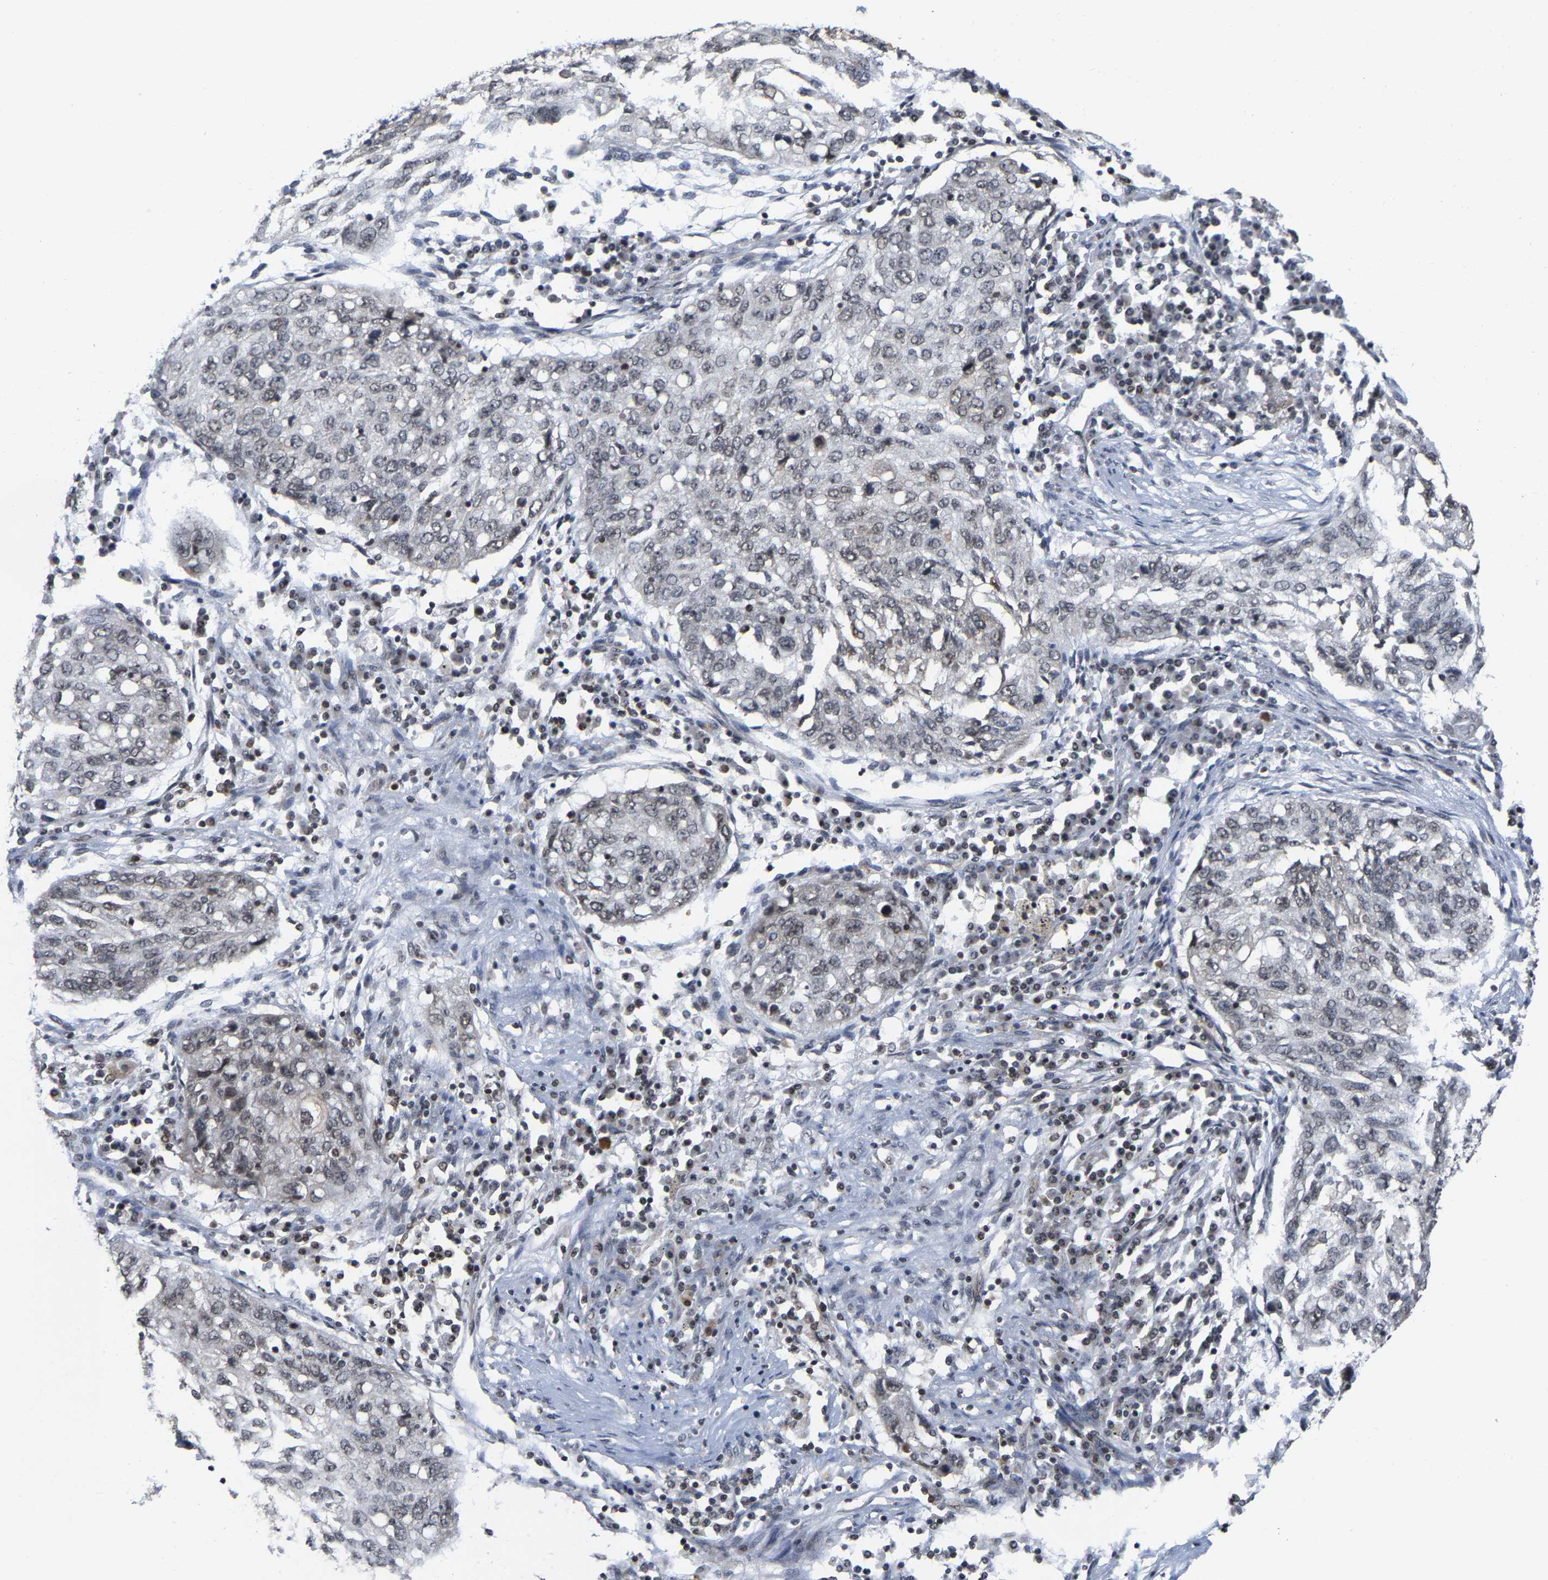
{"staining": {"intensity": "weak", "quantity": ">75%", "location": "nuclear"}, "tissue": "lung cancer", "cell_type": "Tumor cells", "image_type": "cancer", "snomed": [{"axis": "morphology", "description": "Squamous cell carcinoma, NOS"}, {"axis": "topography", "description": "Lung"}], "caption": "DAB immunohistochemical staining of lung cancer (squamous cell carcinoma) reveals weak nuclear protein positivity in approximately >75% of tumor cells. Nuclei are stained in blue.", "gene": "ANKRD6", "patient": {"sex": "female", "age": 63}}